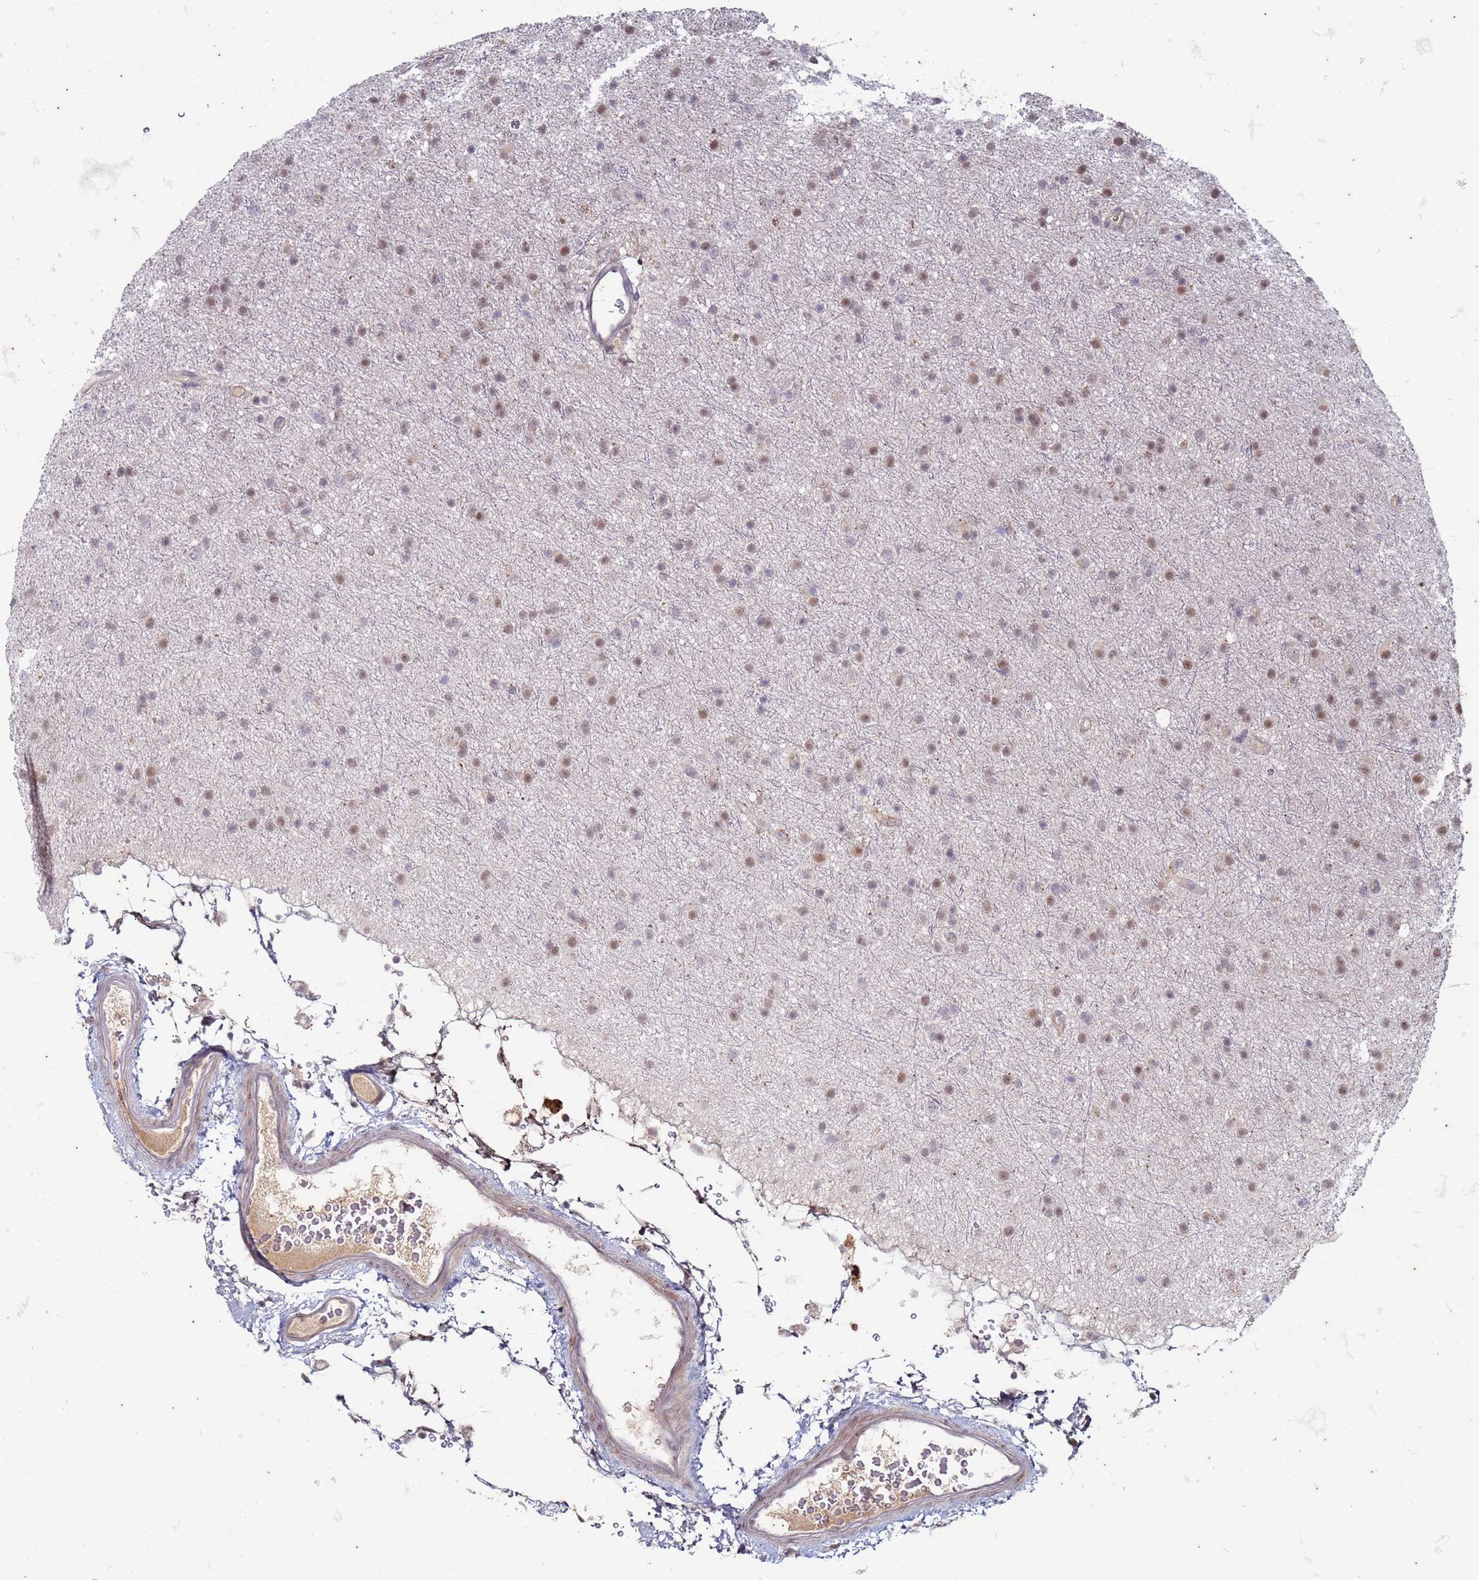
{"staining": {"intensity": "moderate", "quantity": "25%-75%", "location": "nuclear"}, "tissue": "glioma", "cell_type": "Tumor cells", "image_type": "cancer", "snomed": [{"axis": "morphology", "description": "Glioma, malignant, Low grade"}, {"axis": "topography", "description": "Cerebral cortex"}], "caption": "High-power microscopy captured an immunohistochemistry histopathology image of glioma, revealing moderate nuclear positivity in about 25%-75% of tumor cells. The protein is stained brown, and the nuclei are stained in blue (DAB IHC with brightfield microscopy, high magnification).", "gene": "TRMT6", "patient": {"sex": "female", "age": 39}}